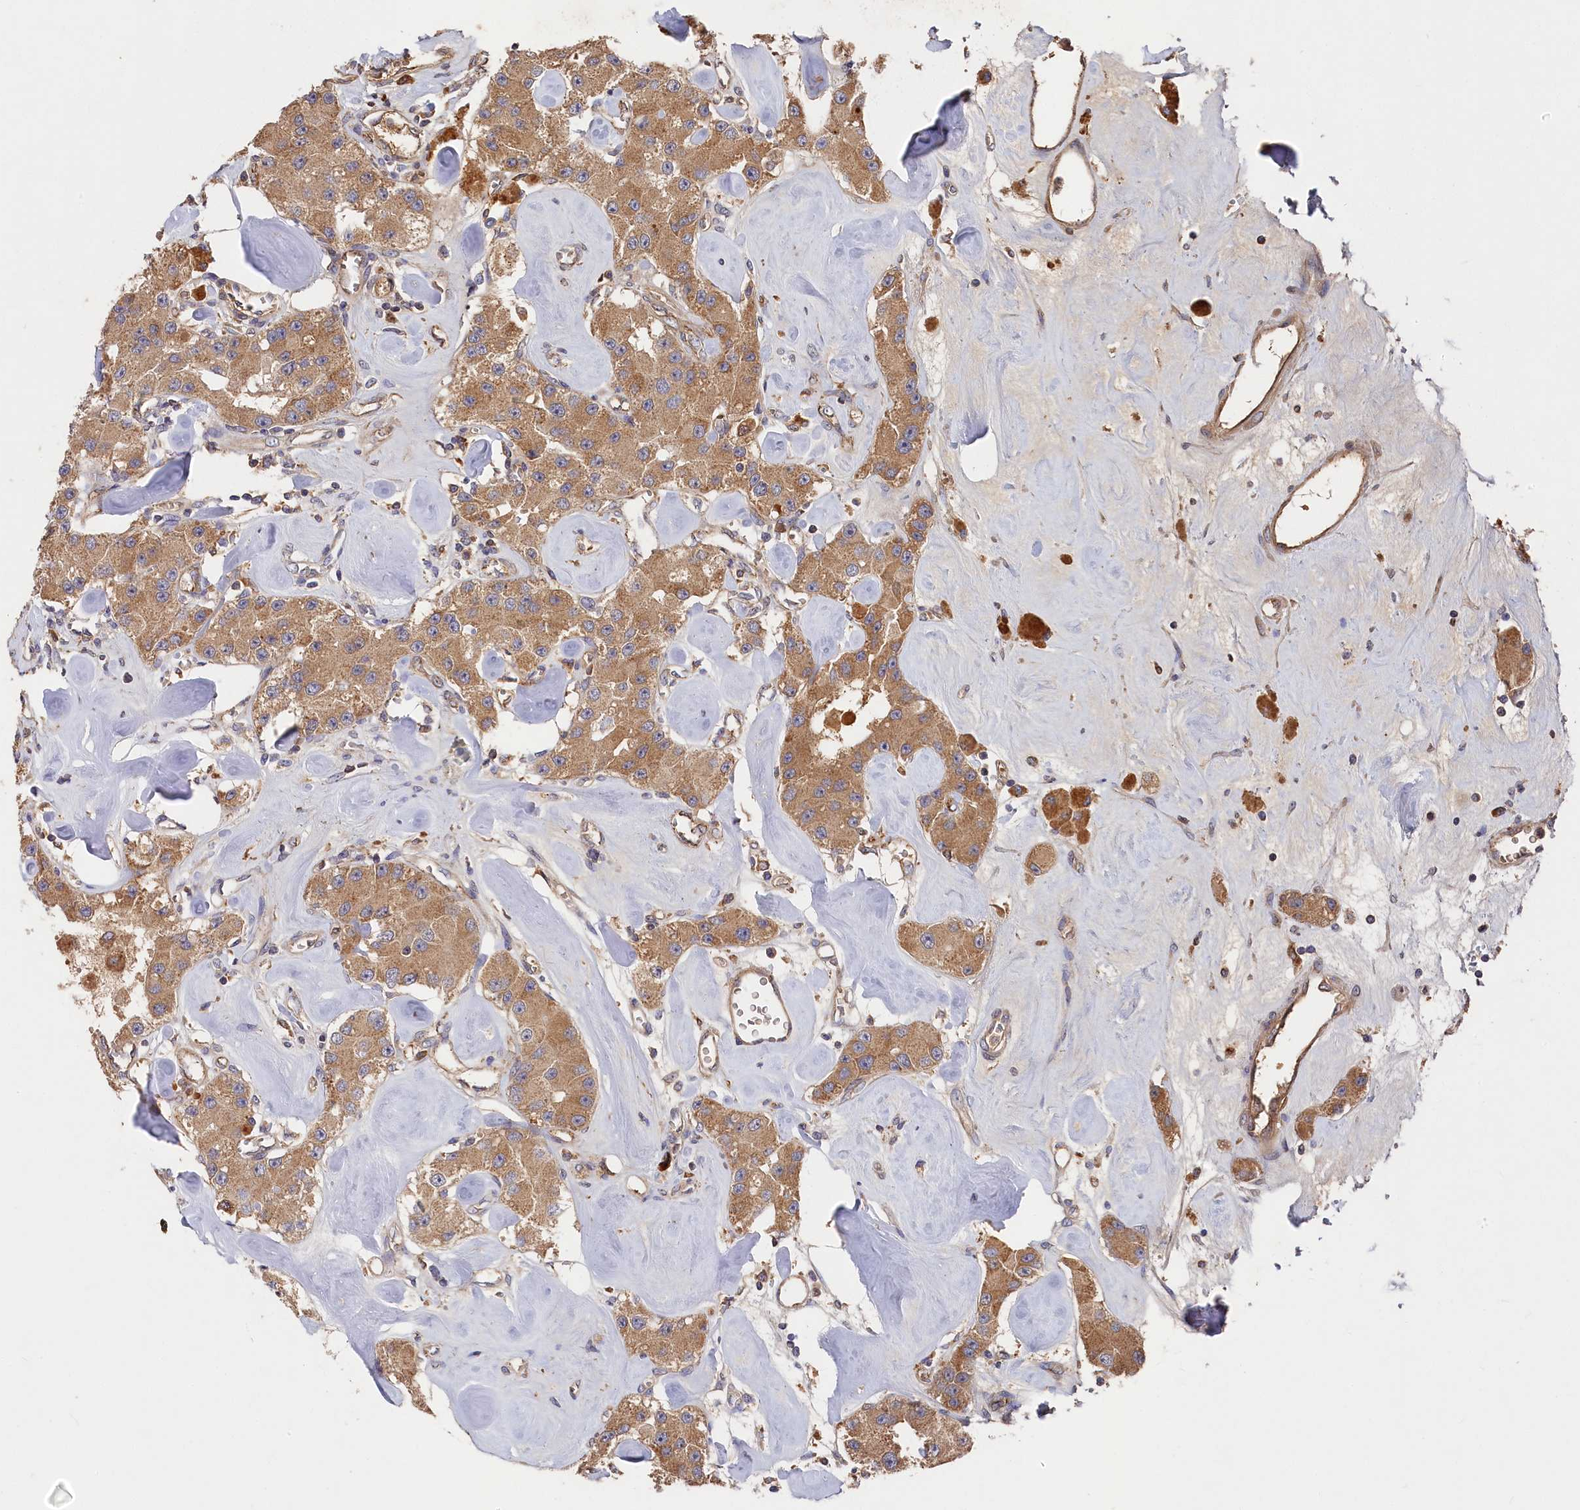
{"staining": {"intensity": "weak", "quantity": ">75%", "location": "cytoplasmic/membranous"}, "tissue": "carcinoid", "cell_type": "Tumor cells", "image_type": "cancer", "snomed": [{"axis": "morphology", "description": "Carcinoid, malignant, NOS"}, {"axis": "topography", "description": "Pancreas"}], "caption": "A photomicrograph showing weak cytoplasmic/membranous staining in approximately >75% of tumor cells in carcinoid, as visualized by brown immunohistochemical staining.", "gene": "DHRS11", "patient": {"sex": "male", "age": 41}}